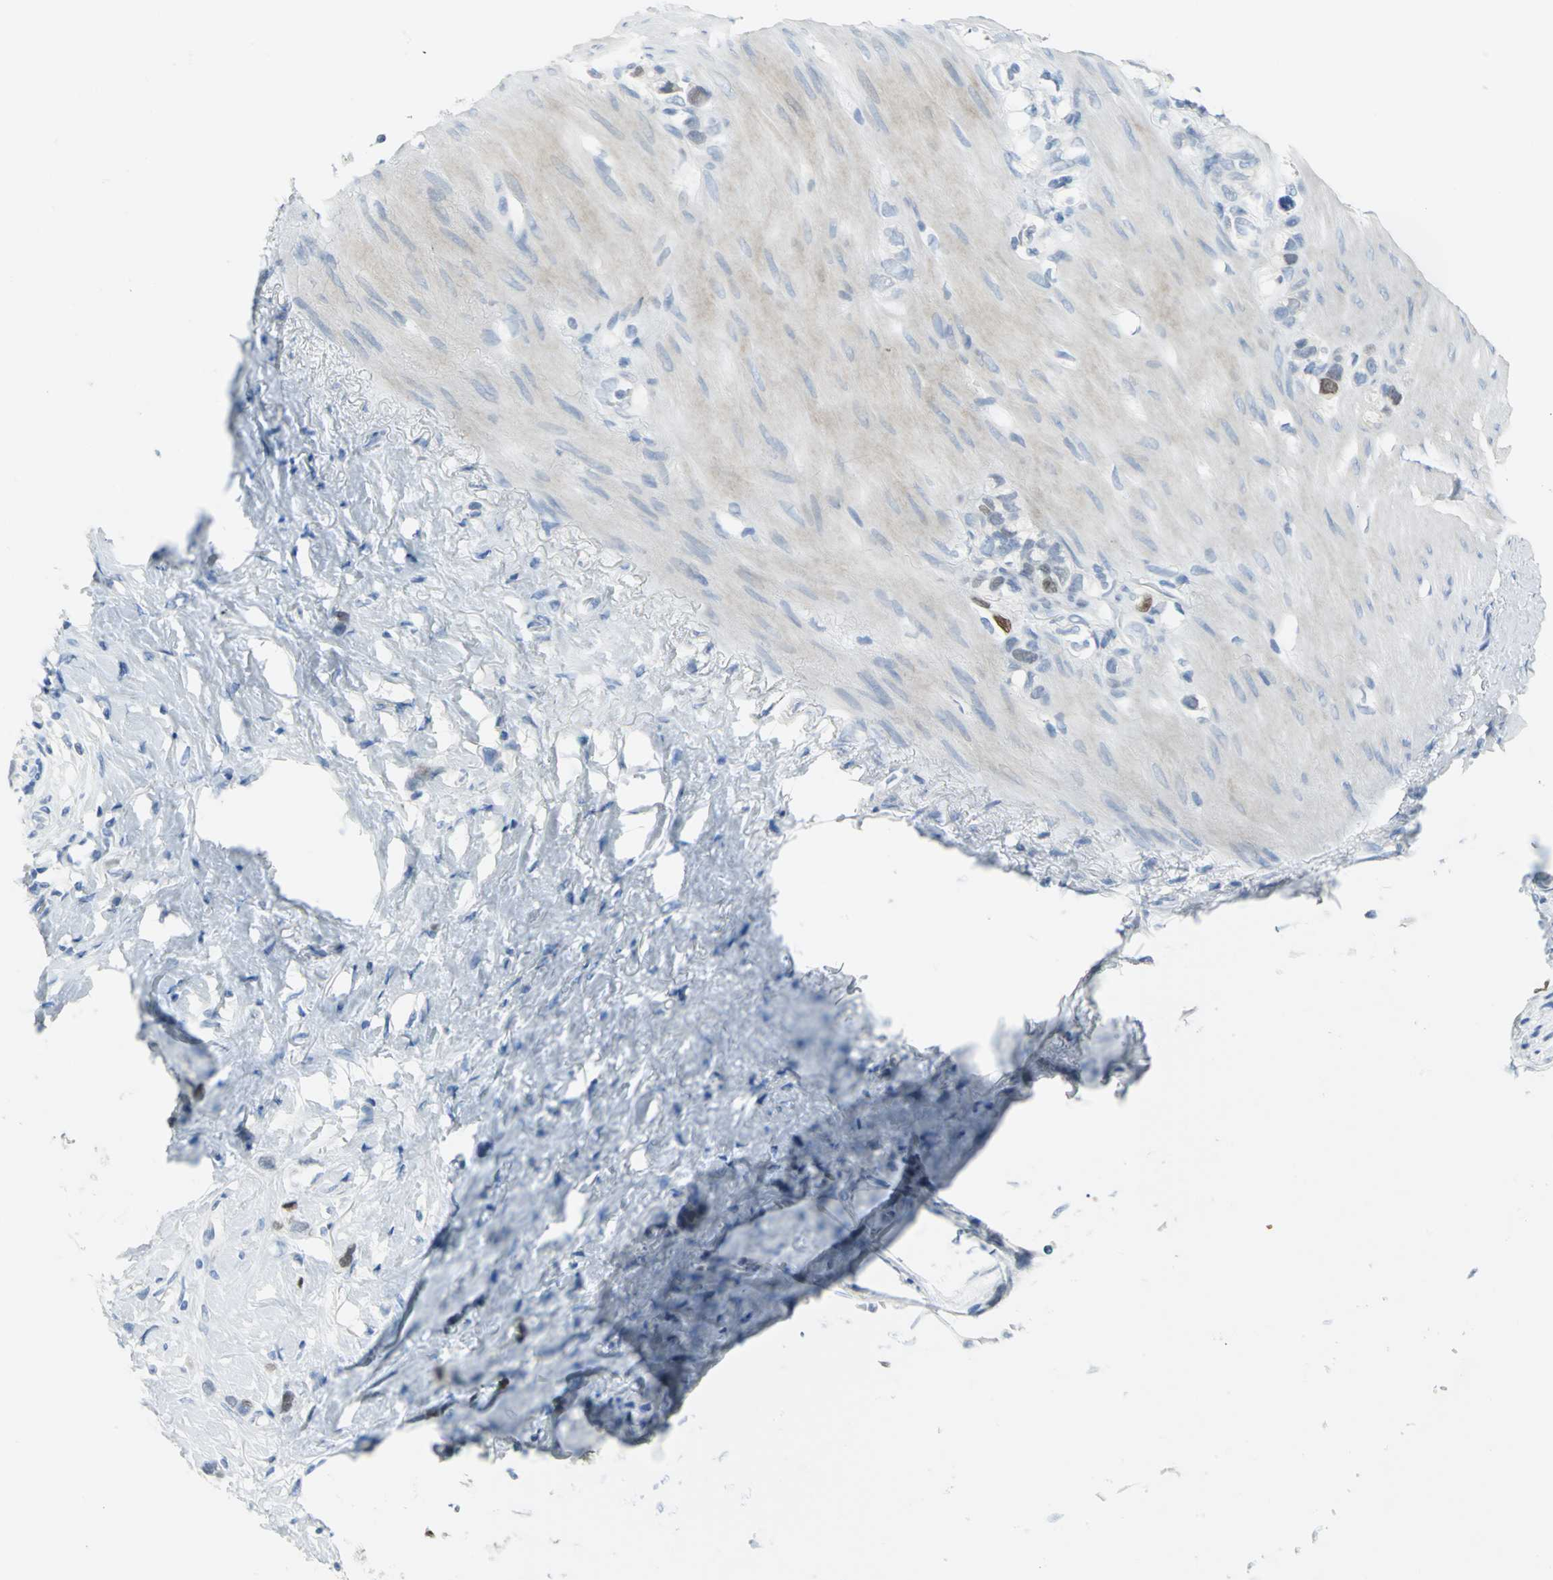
{"staining": {"intensity": "moderate", "quantity": "<25%", "location": "nuclear"}, "tissue": "stomach cancer", "cell_type": "Tumor cells", "image_type": "cancer", "snomed": [{"axis": "morphology", "description": "Normal tissue, NOS"}, {"axis": "morphology", "description": "Adenocarcinoma, NOS"}, {"axis": "morphology", "description": "Adenocarcinoma, High grade"}, {"axis": "topography", "description": "Stomach, upper"}, {"axis": "topography", "description": "Stomach"}], "caption": "Stomach cancer tissue demonstrates moderate nuclear positivity in approximately <25% of tumor cells (DAB (3,3'-diaminobenzidine) = brown stain, brightfield microscopy at high magnification).", "gene": "MCM3", "patient": {"sex": "female", "age": 65}}